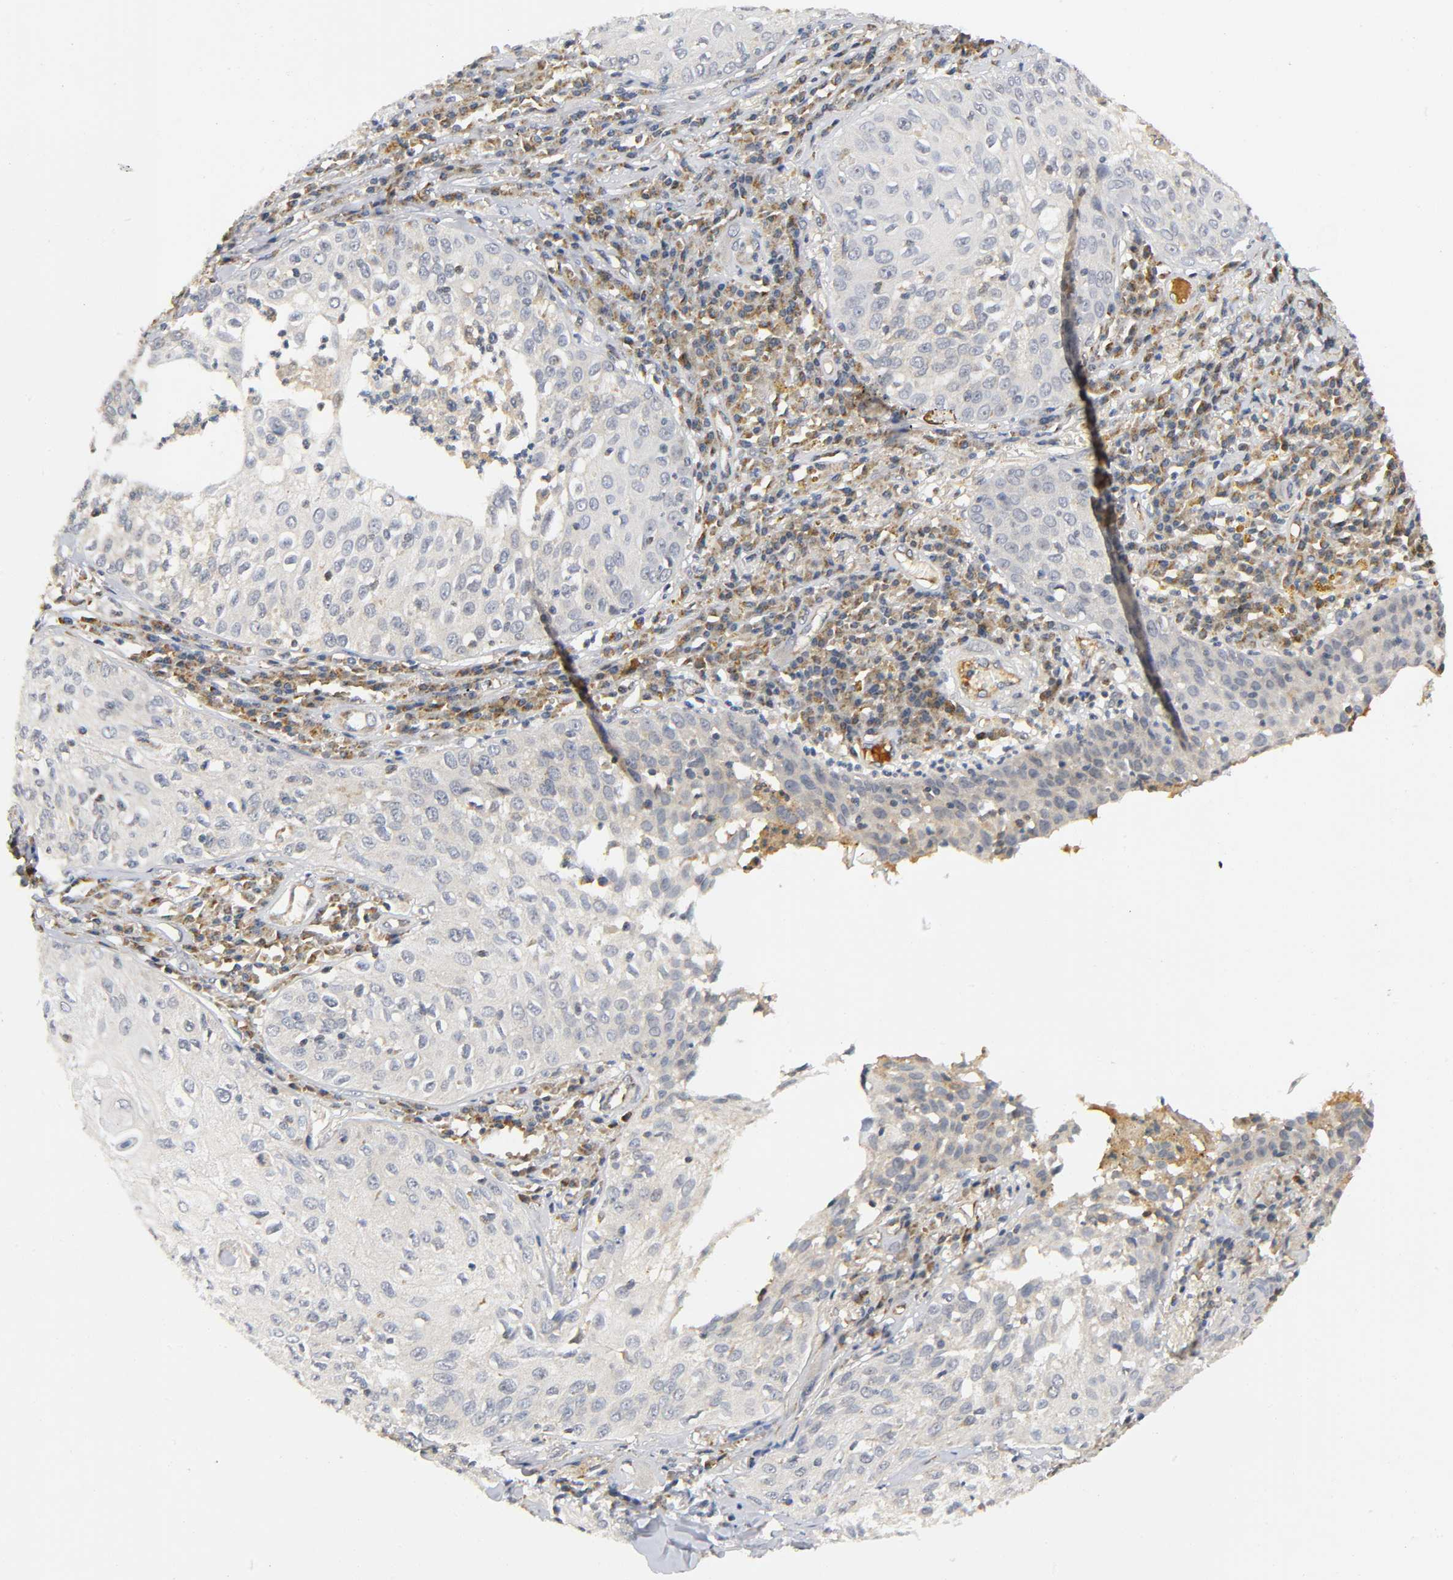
{"staining": {"intensity": "negative", "quantity": "none", "location": "none"}, "tissue": "skin cancer", "cell_type": "Tumor cells", "image_type": "cancer", "snomed": [{"axis": "morphology", "description": "Squamous cell carcinoma, NOS"}, {"axis": "topography", "description": "Skin"}], "caption": "Skin cancer (squamous cell carcinoma) stained for a protein using immunohistochemistry displays no positivity tumor cells.", "gene": "NRP1", "patient": {"sex": "male", "age": 65}}